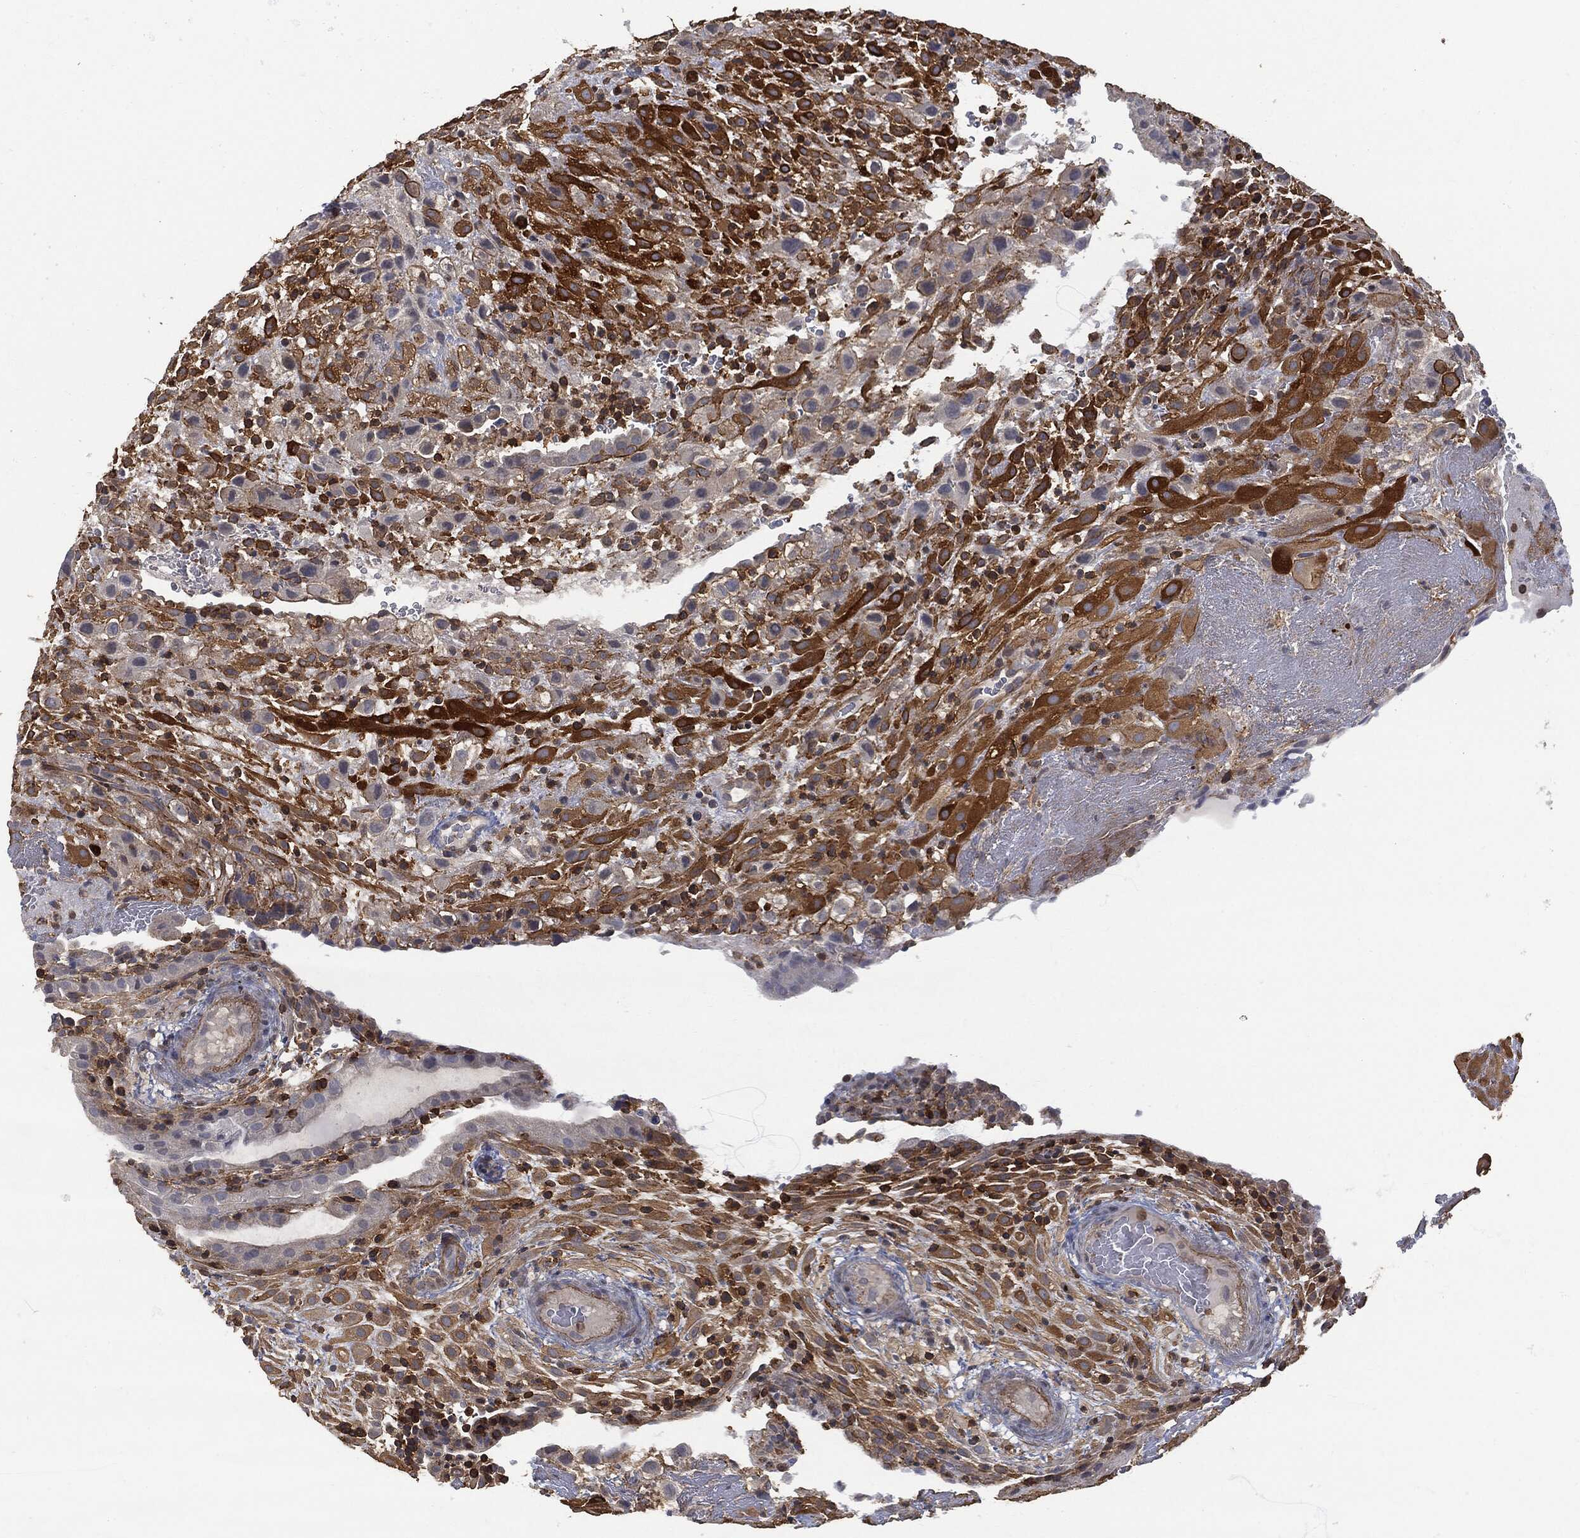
{"staining": {"intensity": "strong", "quantity": "<25%", "location": "cytoplasmic/membranous"}, "tissue": "placenta", "cell_type": "Decidual cells", "image_type": "normal", "snomed": [{"axis": "morphology", "description": "Normal tissue, NOS"}, {"axis": "topography", "description": "Placenta"}], "caption": "A high-resolution image shows immunohistochemistry (IHC) staining of unremarkable placenta, which shows strong cytoplasmic/membranous positivity in approximately <25% of decidual cells.", "gene": "PSMB10", "patient": {"sex": "female", "age": 19}}